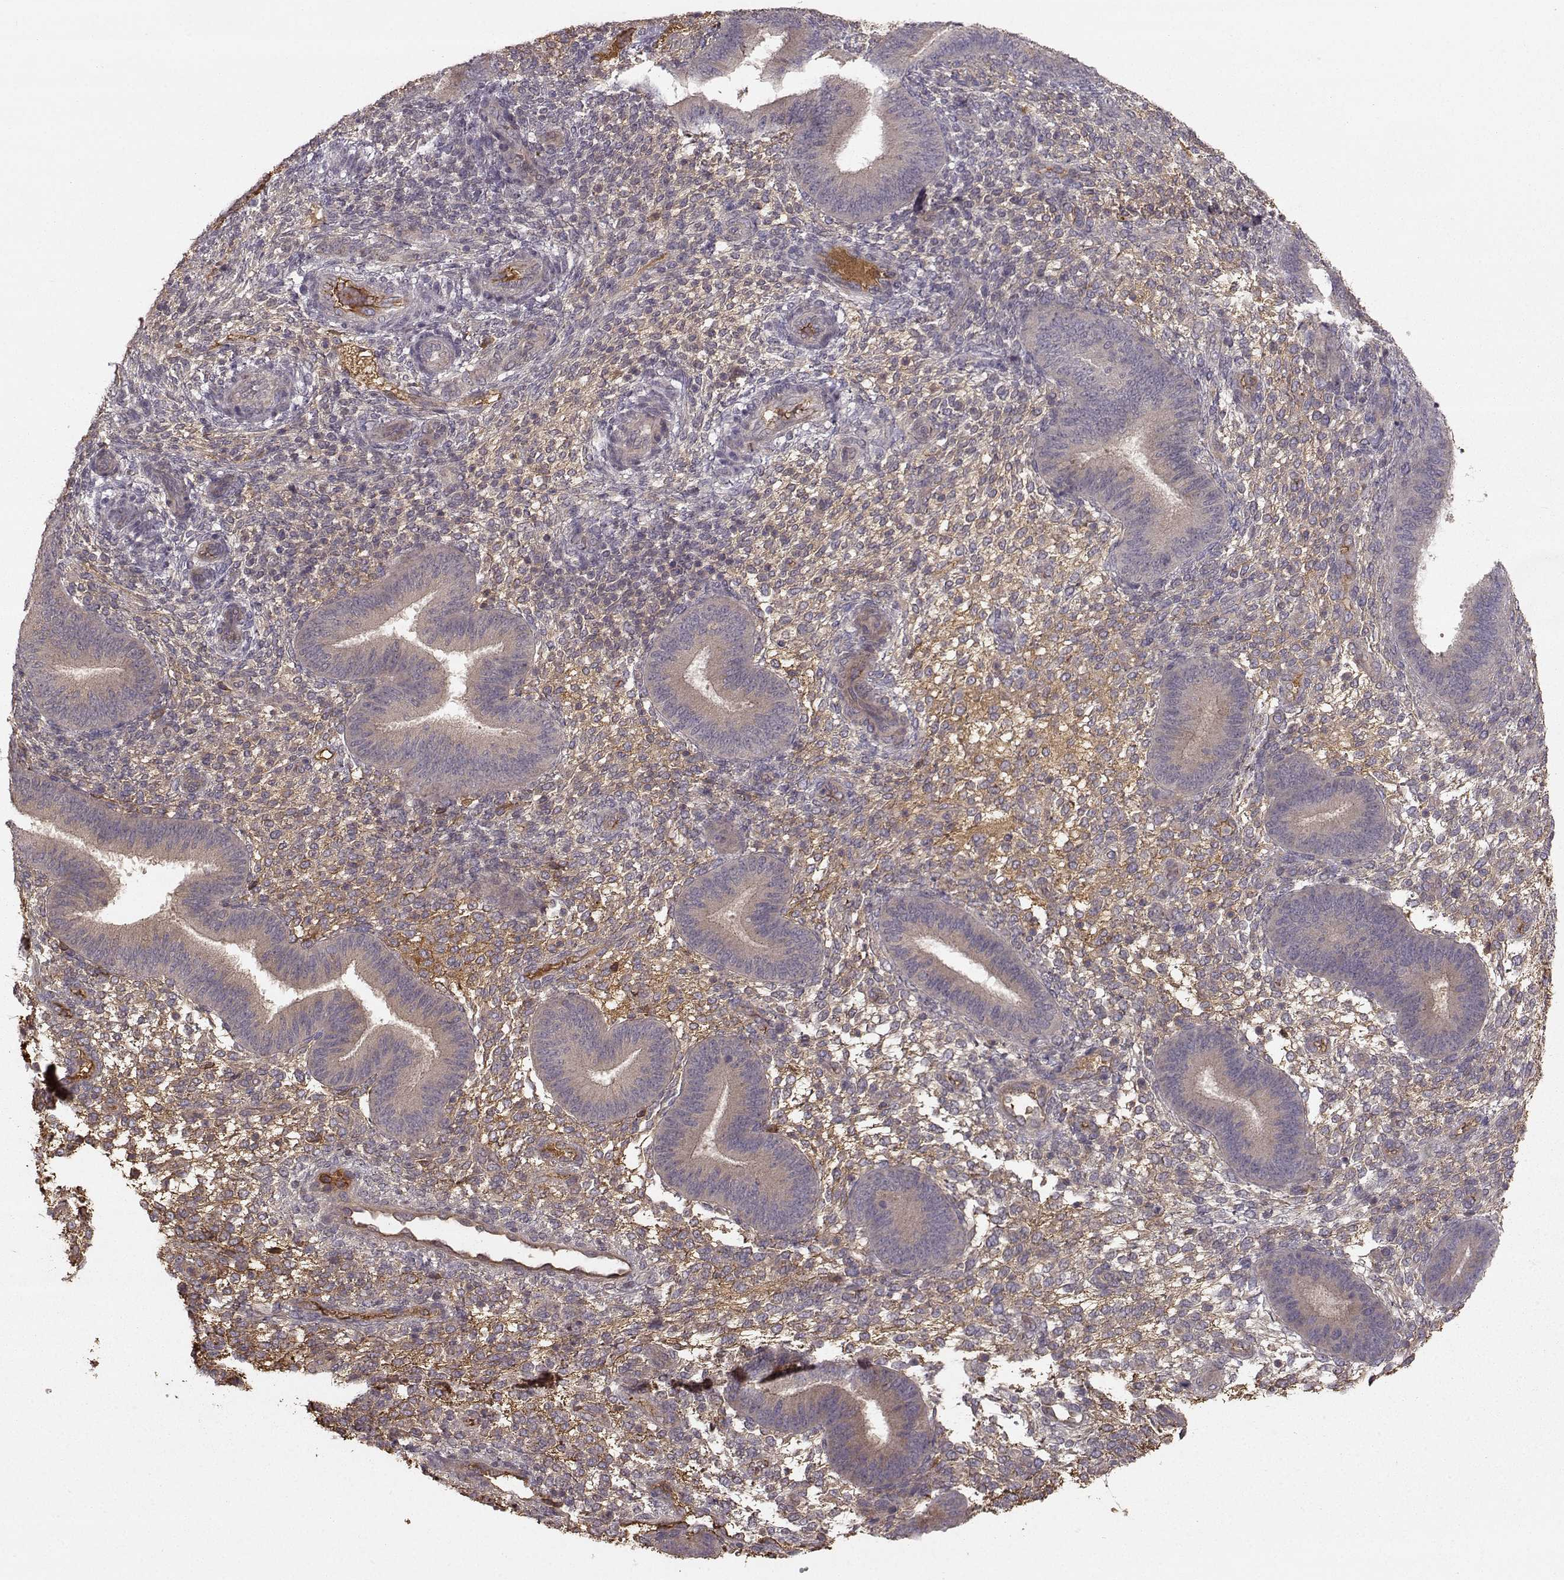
{"staining": {"intensity": "moderate", "quantity": "25%-75%", "location": "cytoplasmic/membranous"}, "tissue": "endometrium", "cell_type": "Cells in endometrial stroma", "image_type": "normal", "snomed": [{"axis": "morphology", "description": "Normal tissue, NOS"}, {"axis": "topography", "description": "Endometrium"}], "caption": "IHC photomicrograph of normal human endometrium stained for a protein (brown), which displays medium levels of moderate cytoplasmic/membranous staining in about 25%-75% of cells in endometrial stroma.", "gene": "WNT6", "patient": {"sex": "female", "age": 39}}